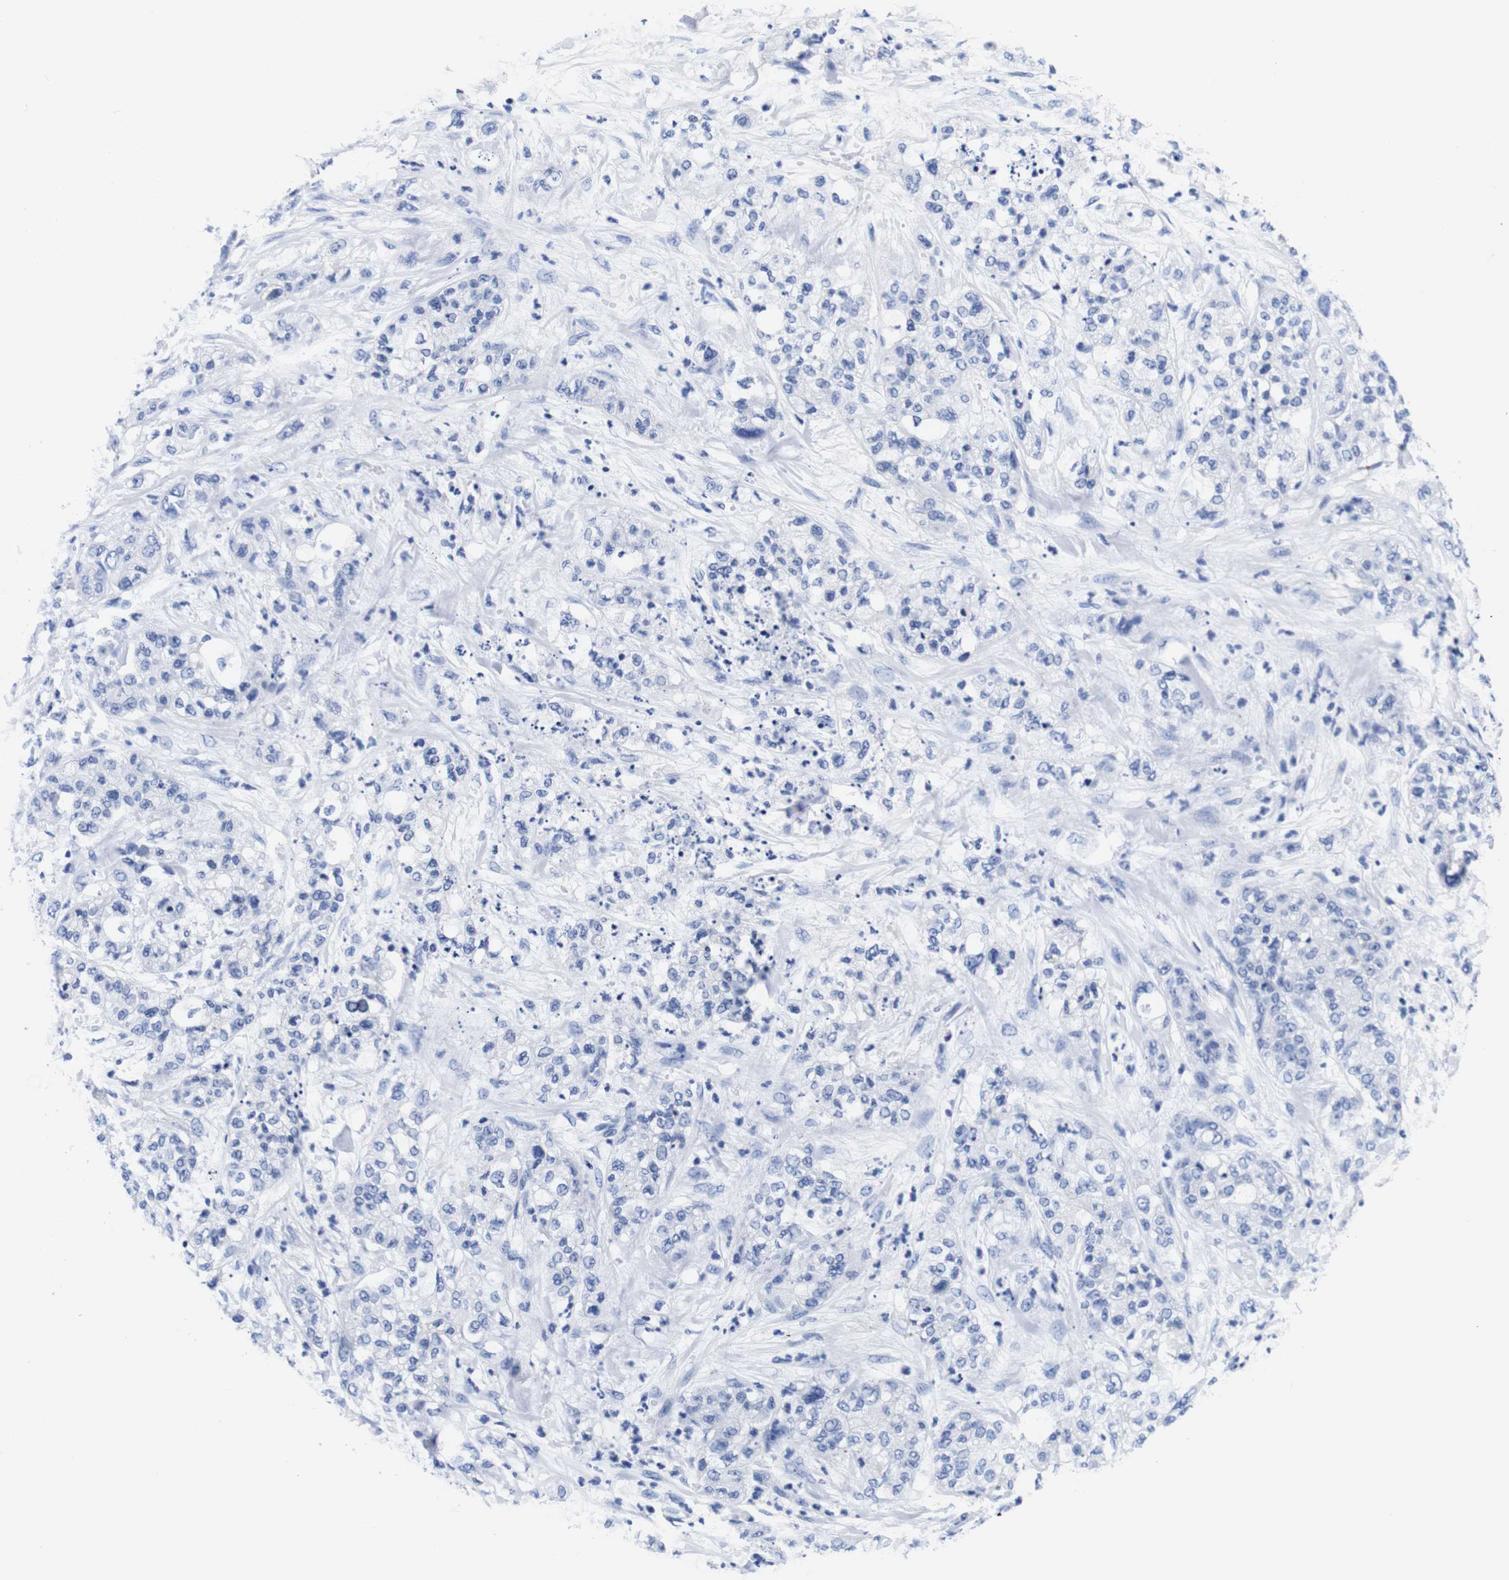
{"staining": {"intensity": "negative", "quantity": "none", "location": "none"}, "tissue": "pancreatic cancer", "cell_type": "Tumor cells", "image_type": "cancer", "snomed": [{"axis": "morphology", "description": "Adenocarcinoma, NOS"}, {"axis": "topography", "description": "Pancreas"}], "caption": "Tumor cells are negative for brown protein staining in pancreatic cancer. (DAB (3,3'-diaminobenzidine) immunohistochemistry (IHC) visualized using brightfield microscopy, high magnification).", "gene": "HLA-DMB", "patient": {"sex": "female", "age": 78}}